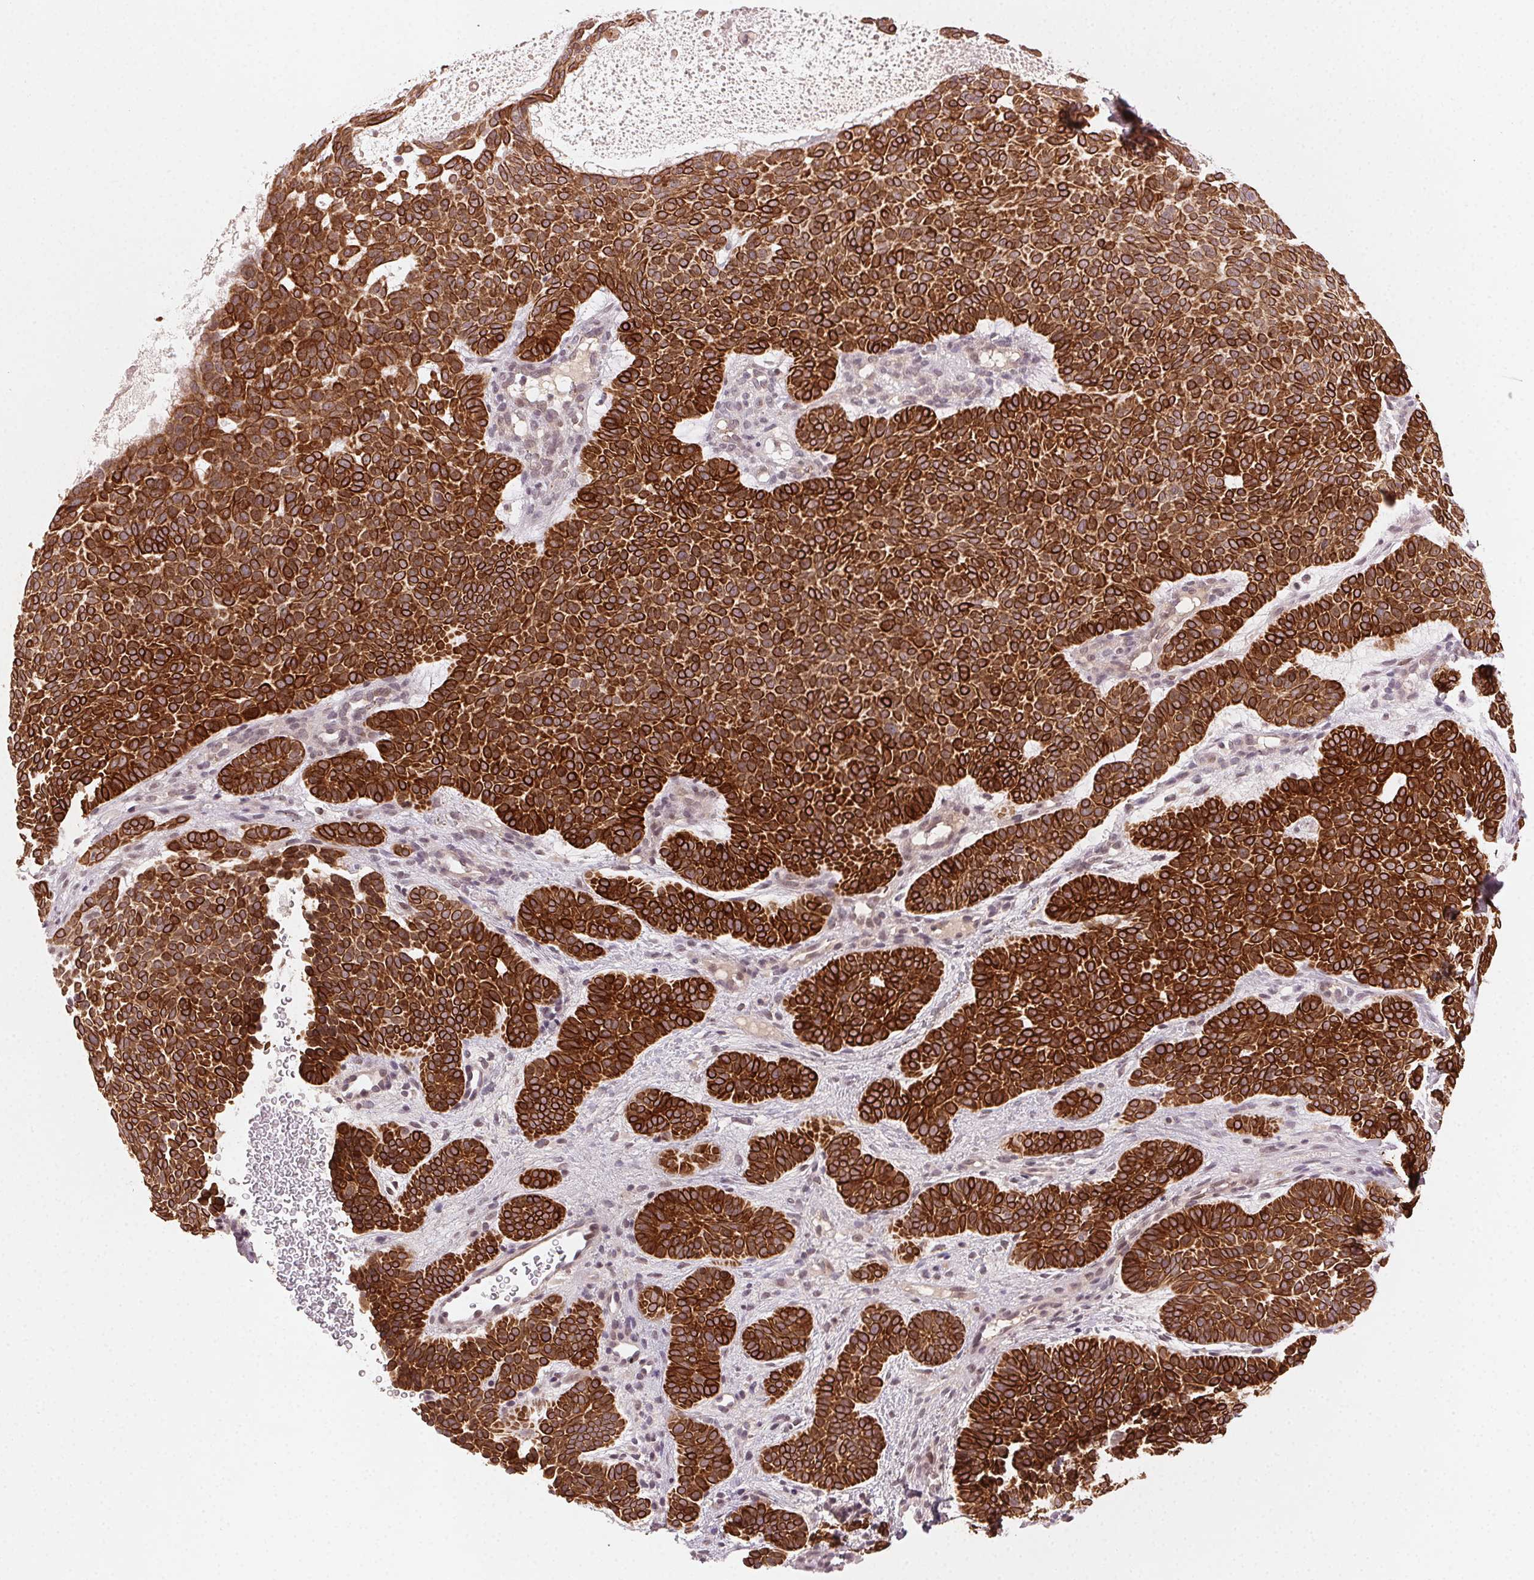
{"staining": {"intensity": "strong", "quantity": ">75%", "location": "cytoplasmic/membranous"}, "tissue": "skin cancer", "cell_type": "Tumor cells", "image_type": "cancer", "snomed": [{"axis": "morphology", "description": "Basal cell carcinoma"}, {"axis": "topography", "description": "Skin"}], "caption": "A micrograph of skin cancer stained for a protein reveals strong cytoplasmic/membranous brown staining in tumor cells.", "gene": "TUB", "patient": {"sex": "female", "age": 82}}